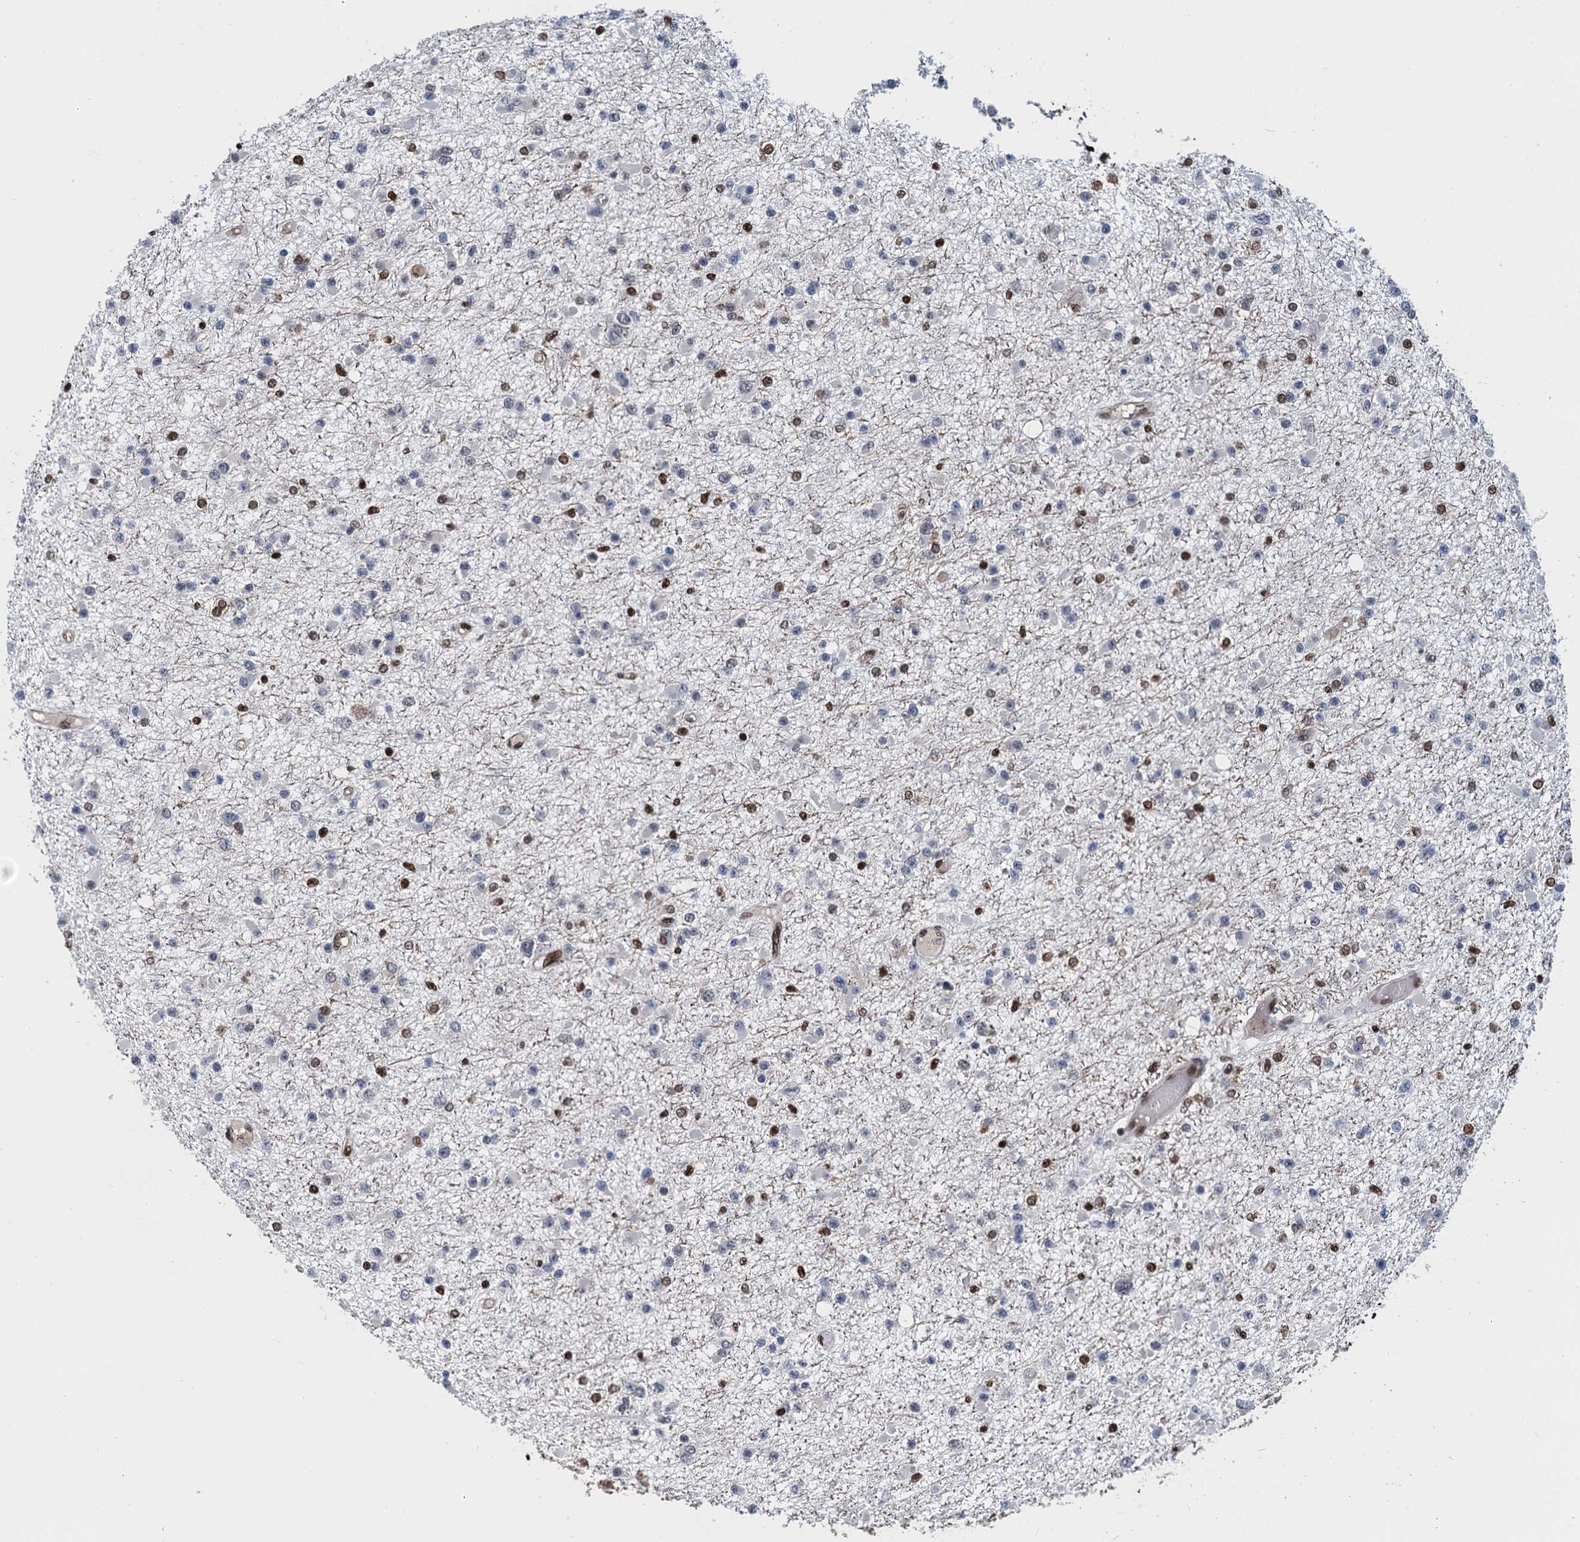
{"staining": {"intensity": "moderate", "quantity": "<25%", "location": "nuclear"}, "tissue": "glioma", "cell_type": "Tumor cells", "image_type": "cancer", "snomed": [{"axis": "morphology", "description": "Glioma, malignant, Low grade"}, {"axis": "topography", "description": "Brain"}], "caption": "This histopathology image displays immunohistochemistry staining of human glioma, with low moderate nuclear staining in approximately <25% of tumor cells.", "gene": "PPP4R1", "patient": {"sex": "female", "age": 22}}